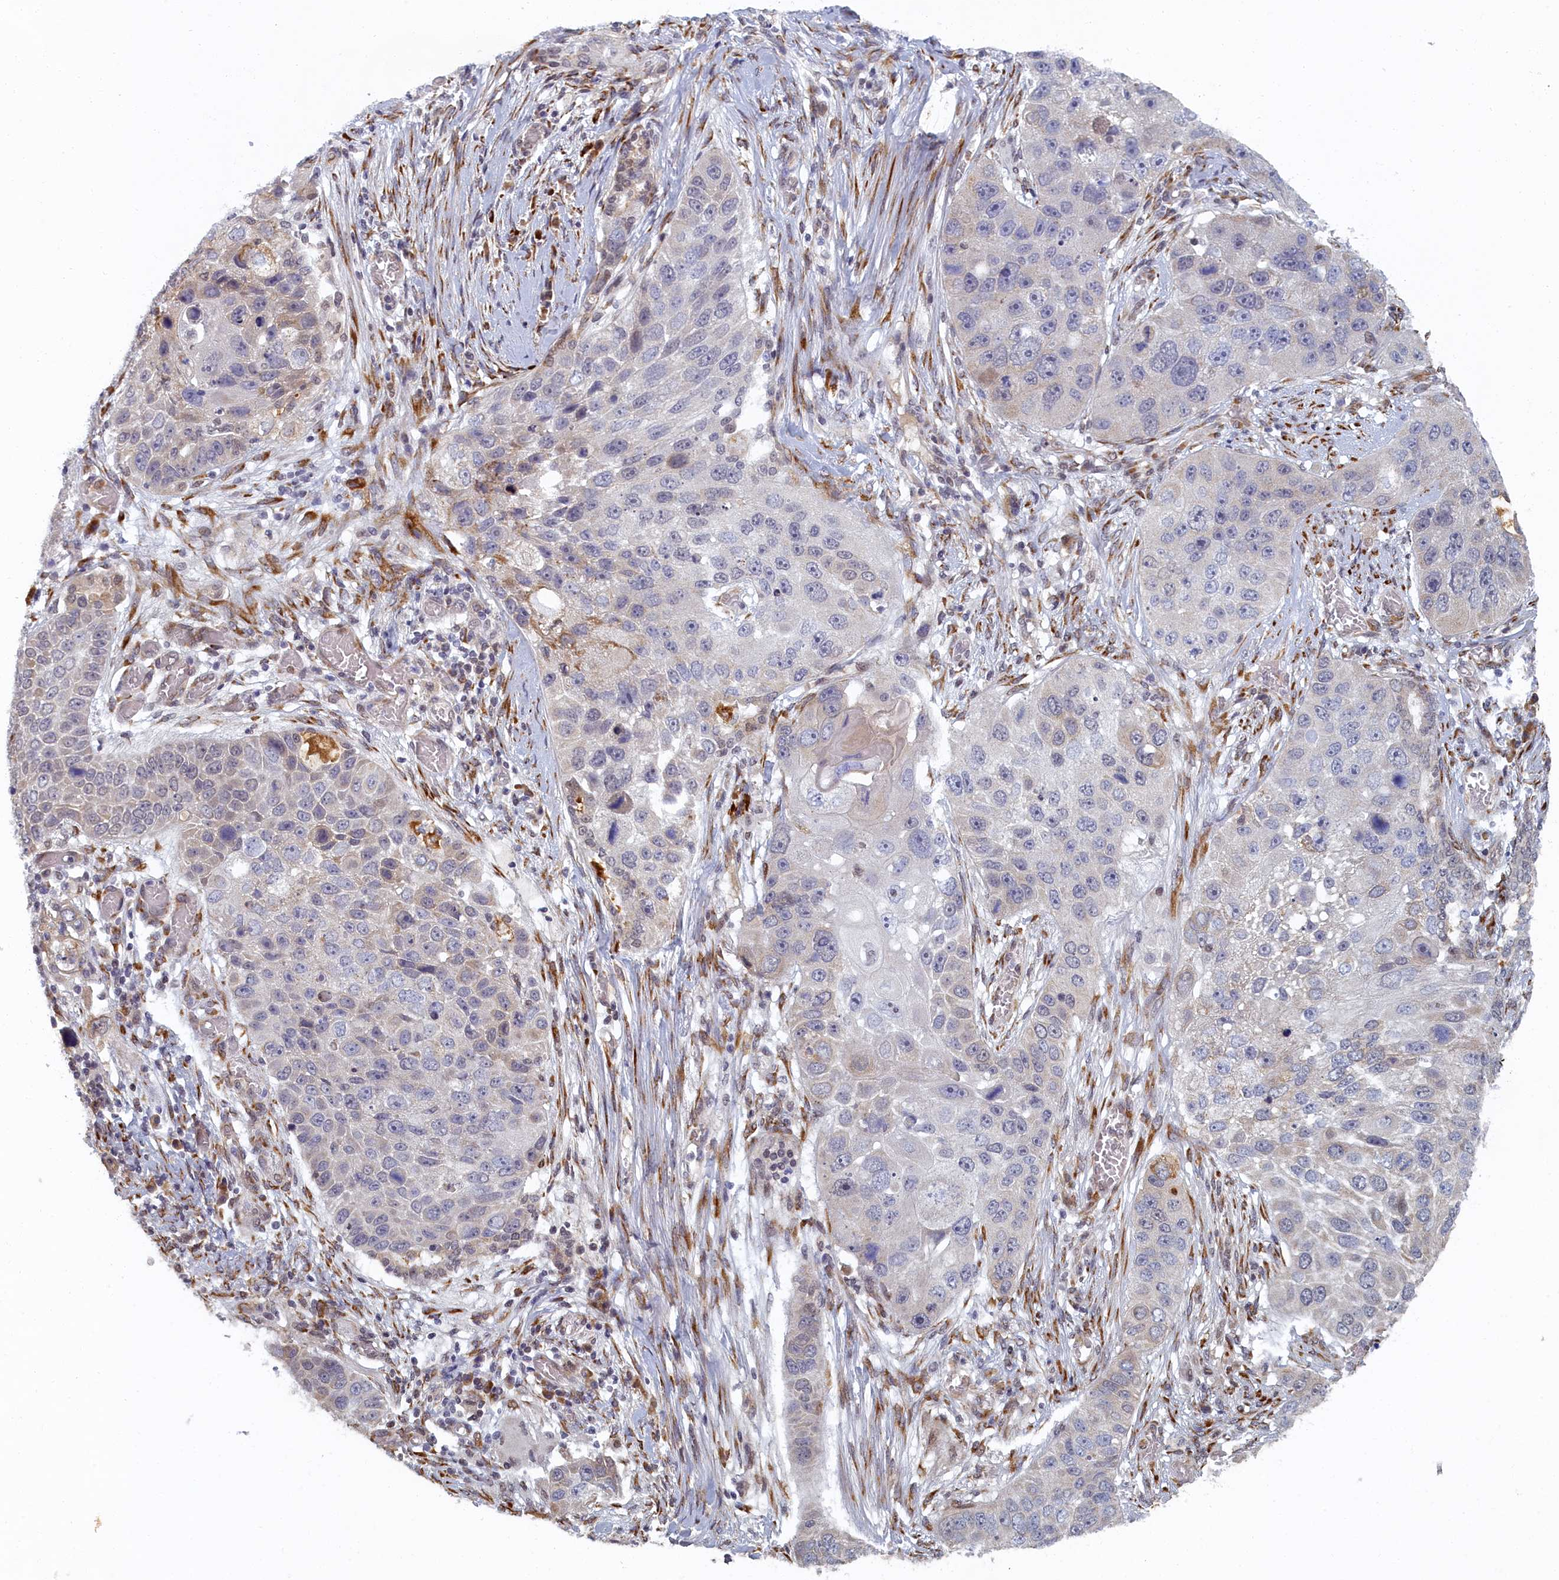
{"staining": {"intensity": "negative", "quantity": "none", "location": "none"}, "tissue": "lung cancer", "cell_type": "Tumor cells", "image_type": "cancer", "snomed": [{"axis": "morphology", "description": "Adenocarcinoma, NOS"}, {"axis": "topography", "description": "Lung"}], "caption": "DAB (3,3'-diaminobenzidine) immunohistochemical staining of human lung adenocarcinoma exhibits no significant expression in tumor cells. Brightfield microscopy of immunohistochemistry (IHC) stained with DAB (3,3'-diaminobenzidine) (brown) and hematoxylin (blue), captured at high magnification.", "gene": "DNAJC17", "patient": {"sex": "male", "age": 64}}